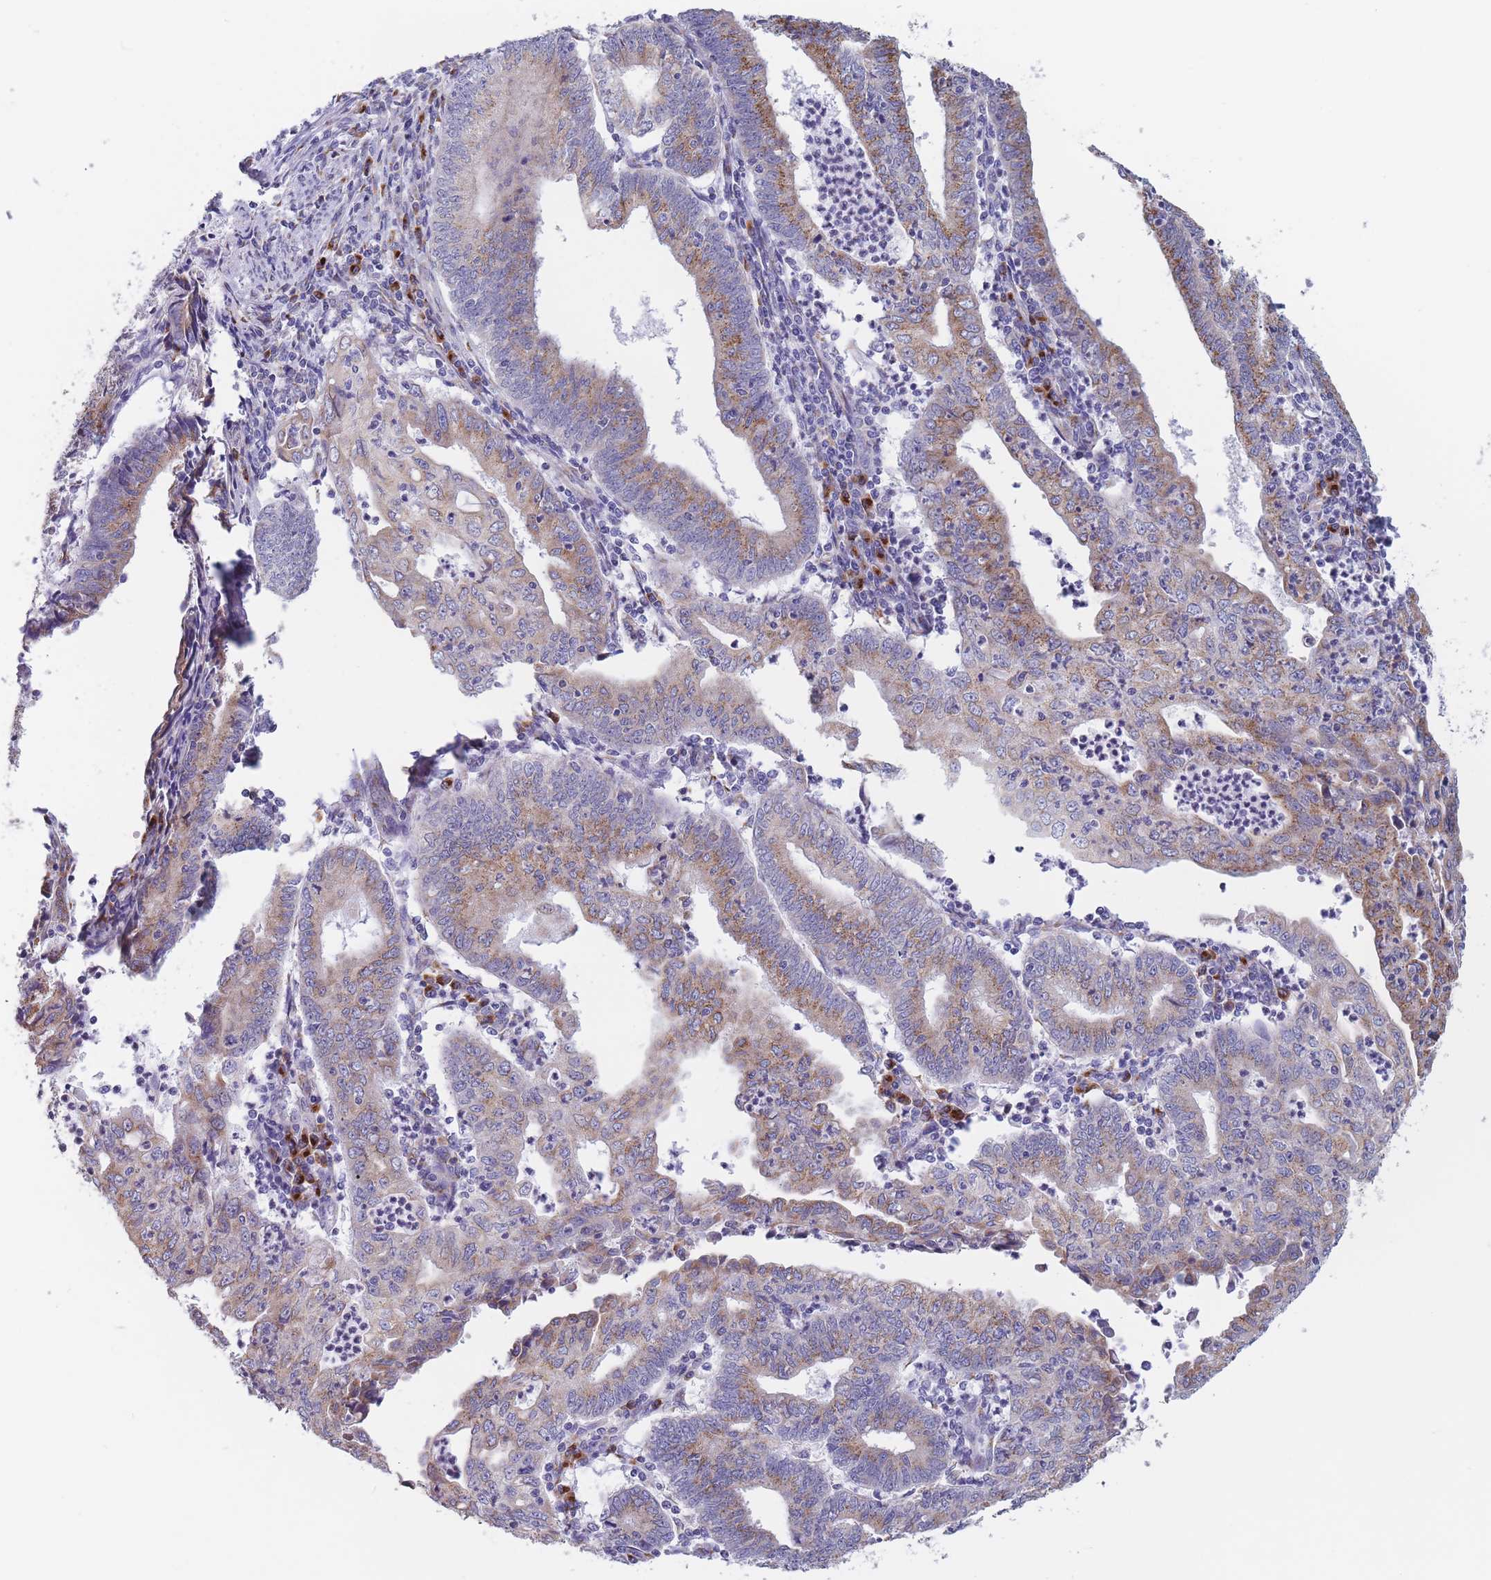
{"staining": {"intensity": "moderate", "quantity": ">75%", "location": "cytoplasmic/membranous"}, "tissue": "endometrial cancer", "cell_type": "Tumor cells", "image_type": "cancer", "snomed": [{"axis": "morphology", "description": "Adenocarcinoma, NOS"}, {"axis": "topography", "description": "Endometrium"}], "caption": "Human endometrial cancer stained with a protein marker reveals moderate staining in tumor cells.", "gene": "MRPL30", "patient": {"sex": "female", "age": 60}}